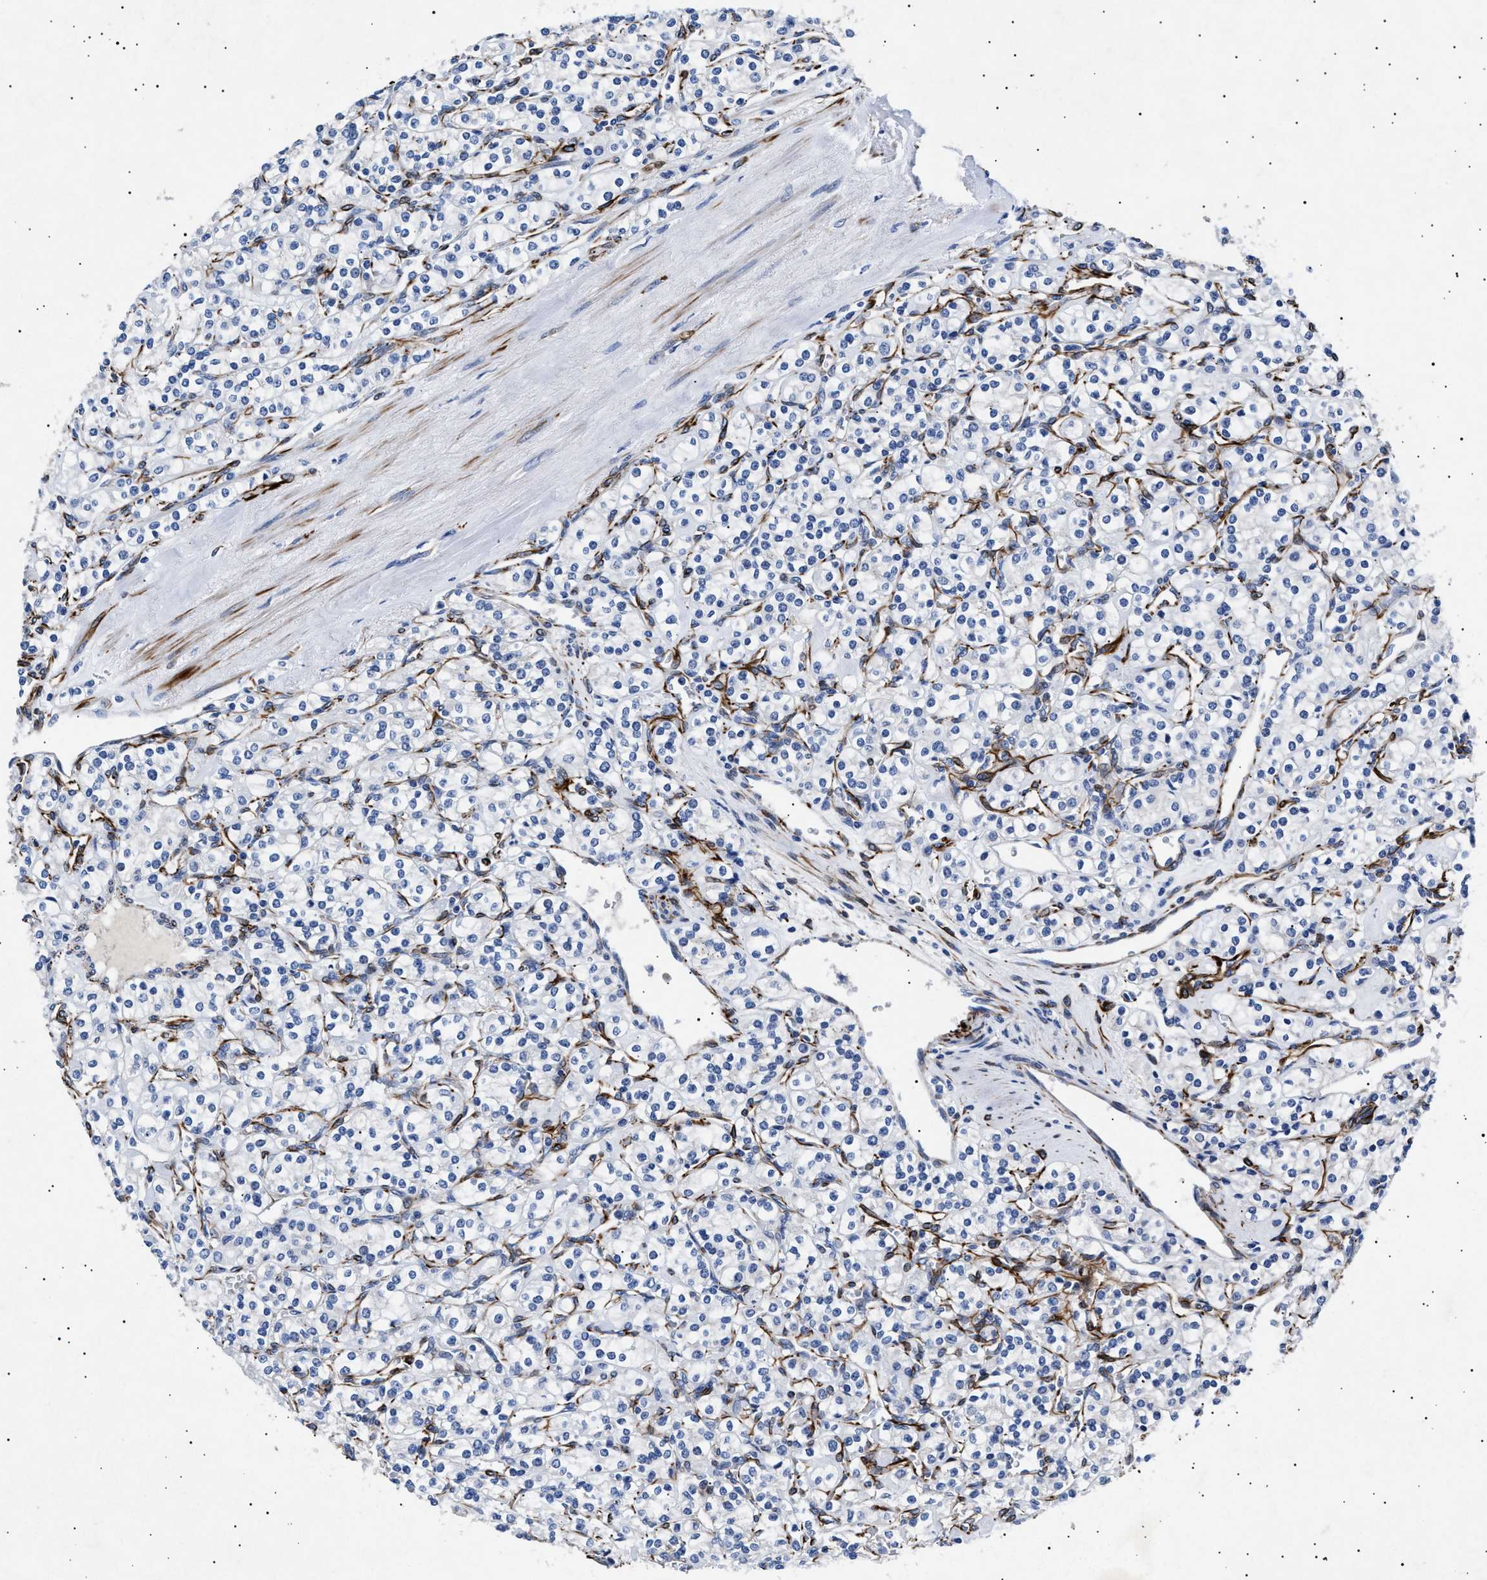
{"staining": {"intensity": "negative", "quantity": "none", "location": "none"}, "tissue": "renal cancer", "cell_type": "Tumor cells", "image_type": "cancer", "snomed": [{"axis": "morphology", "description": "Adenocarcinoma, NOS"}, {"axis": "topography", "description": "Kidney"}], "caption": "Renal cancer was stained to show a protein in brown. There is no significant expression in tumor cells.", "gene": "OLFML2A", "patient": {"sex": "male", "age": 77}}